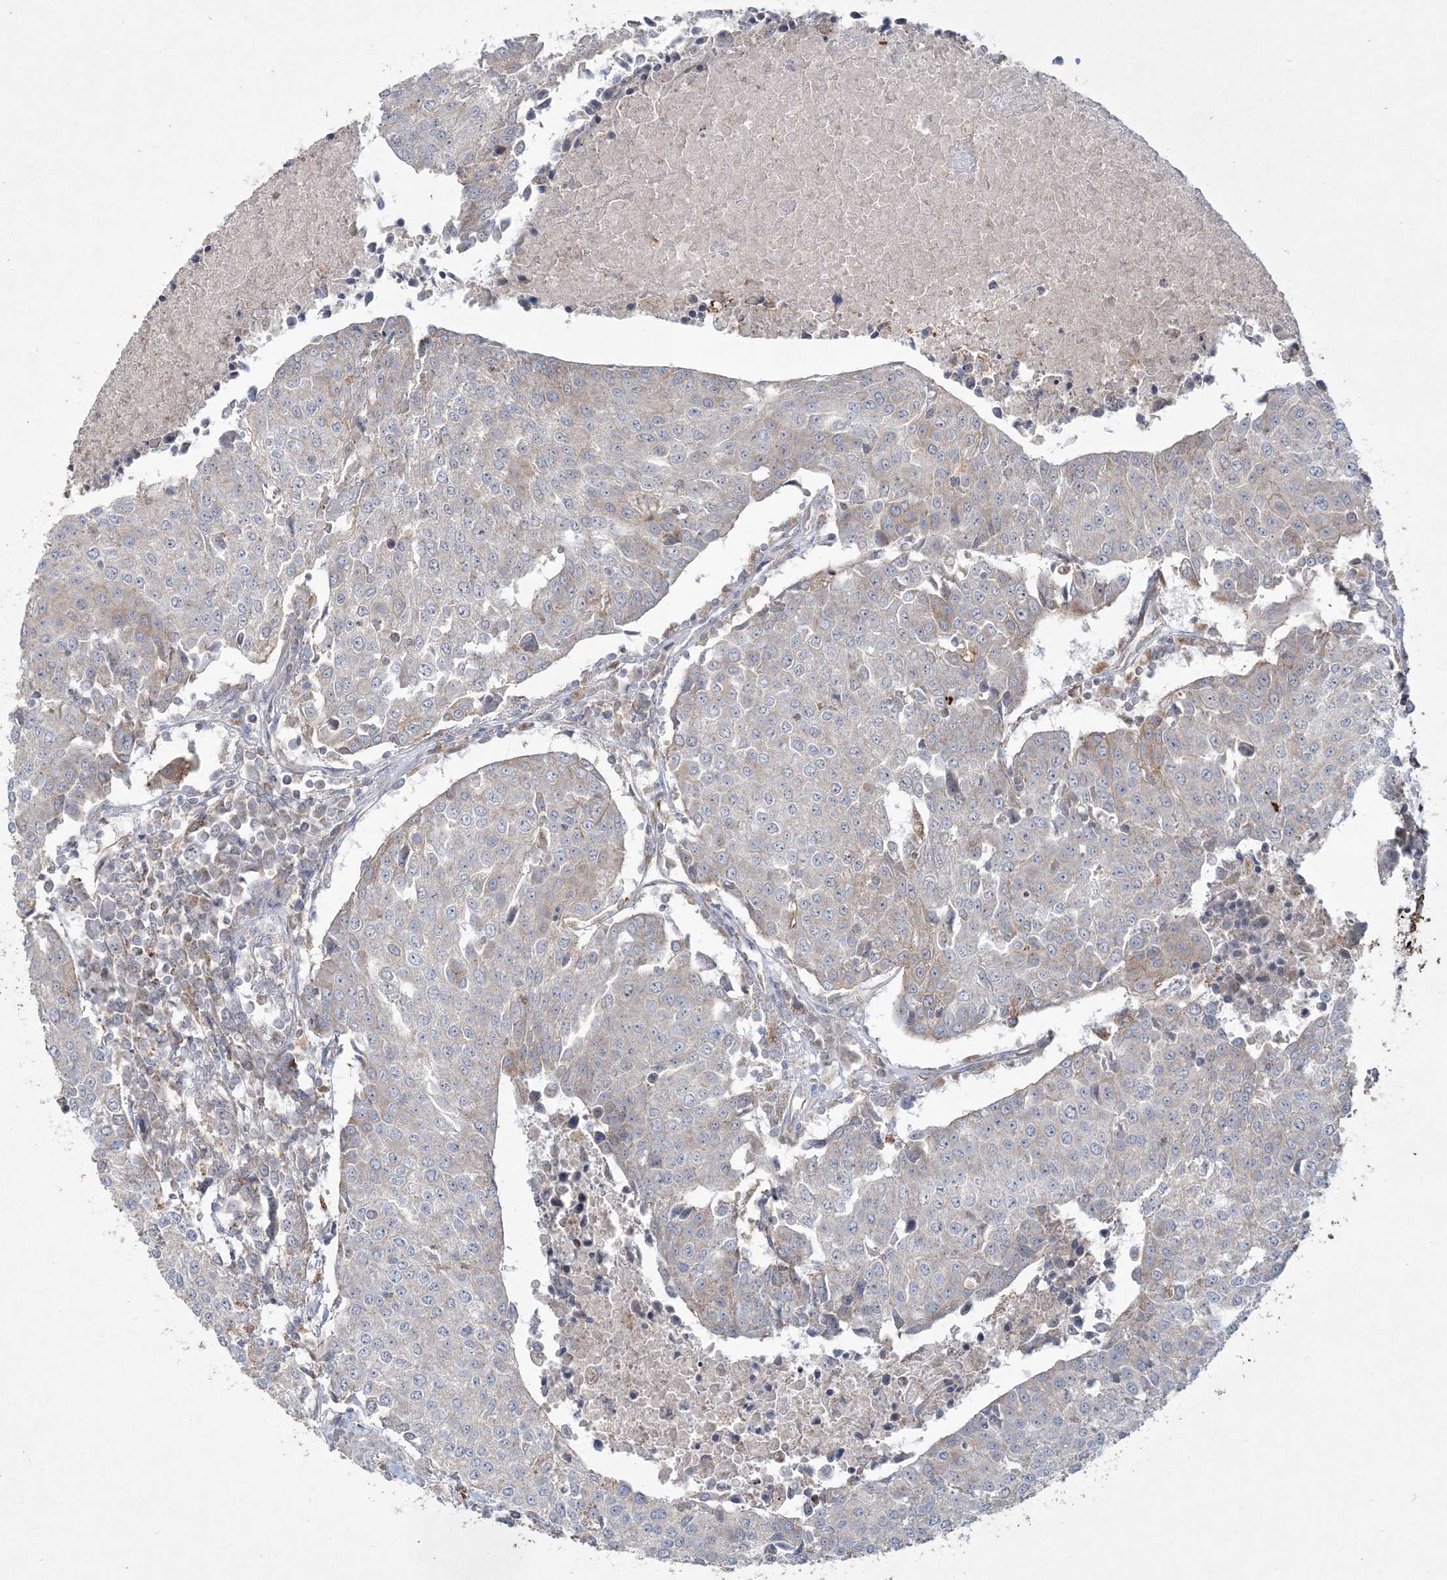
{"staining": {"intensity": "weak", "quantity": "<25%", "location": "cytoplasmic/membranous"}, "tissue": "urothelial cancer", "cell_type": "Tumor cells", "image_type": "cancer", "snomed": [{"axis": "morphology", "description": "Urothelial carcinoma, High grade"}, {"axis": "topography", "description": "Urinary bladder"}], "caption": "Urothelial carcinoma (high-grade) was stained to show a protein in brown. There is no significant expression in tumor cells. (DAB (3,3'-diaminobenzidine) IHC, high magnification).", "gene": "TTC7A", "patient": {"sex": "female", "age": 85}}